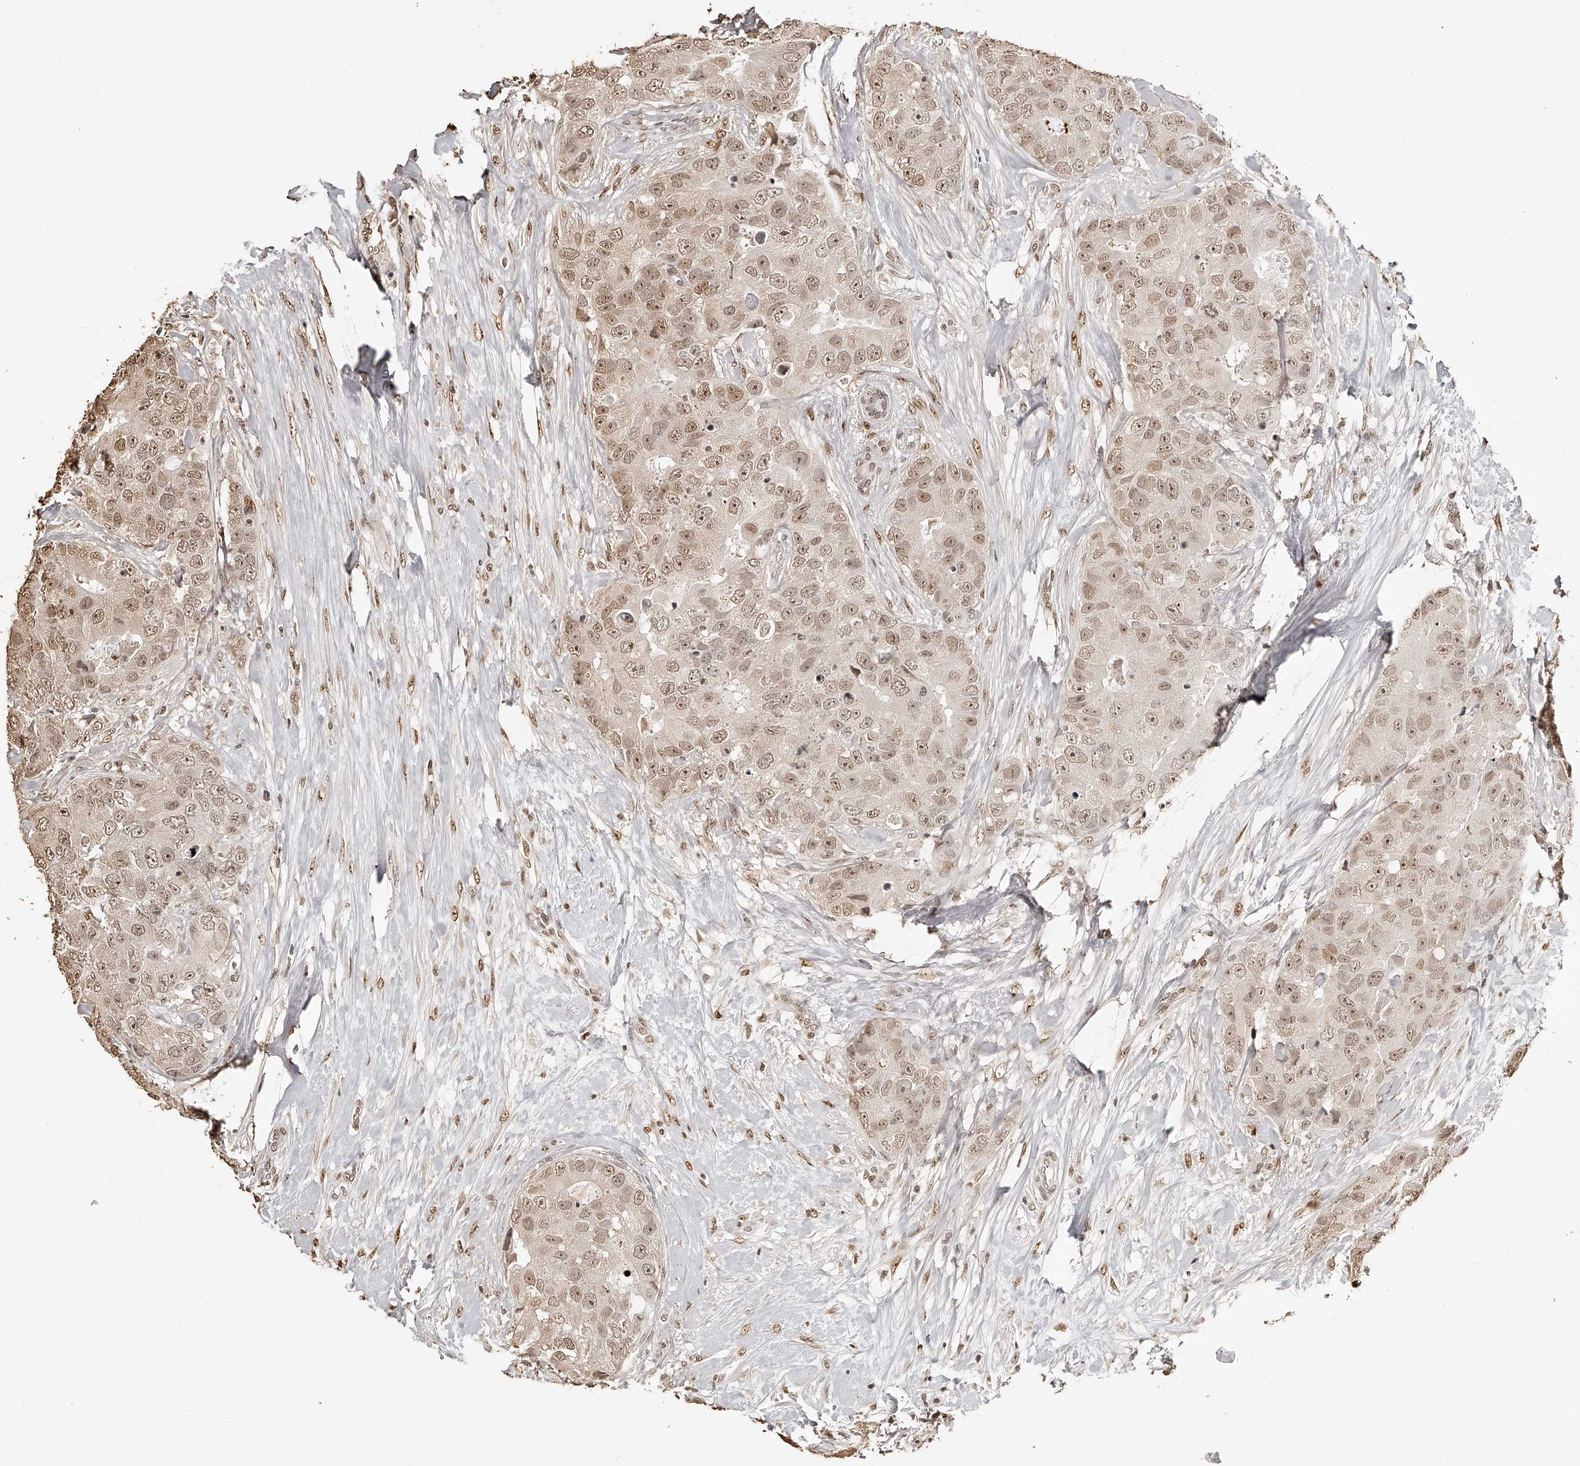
{"staining": {"intensity": "moderate", "quantity": ">75%", "location": "nuclear"}, "tissue": "breast cancer", "cell_type": "Tumor cells", "image_type": "cancer", "snomed": [{"axis": "morphology", "description": "Duct carcinoma"}, {"axis": "topography", "description": "Breast"}], "caption": "Human breast invasive ductal carcinoma stained with a protein marker displays moderate staining in tumor cells.", "gene": "ZNF503", "patient": {"sex": "female", "age": 62}}